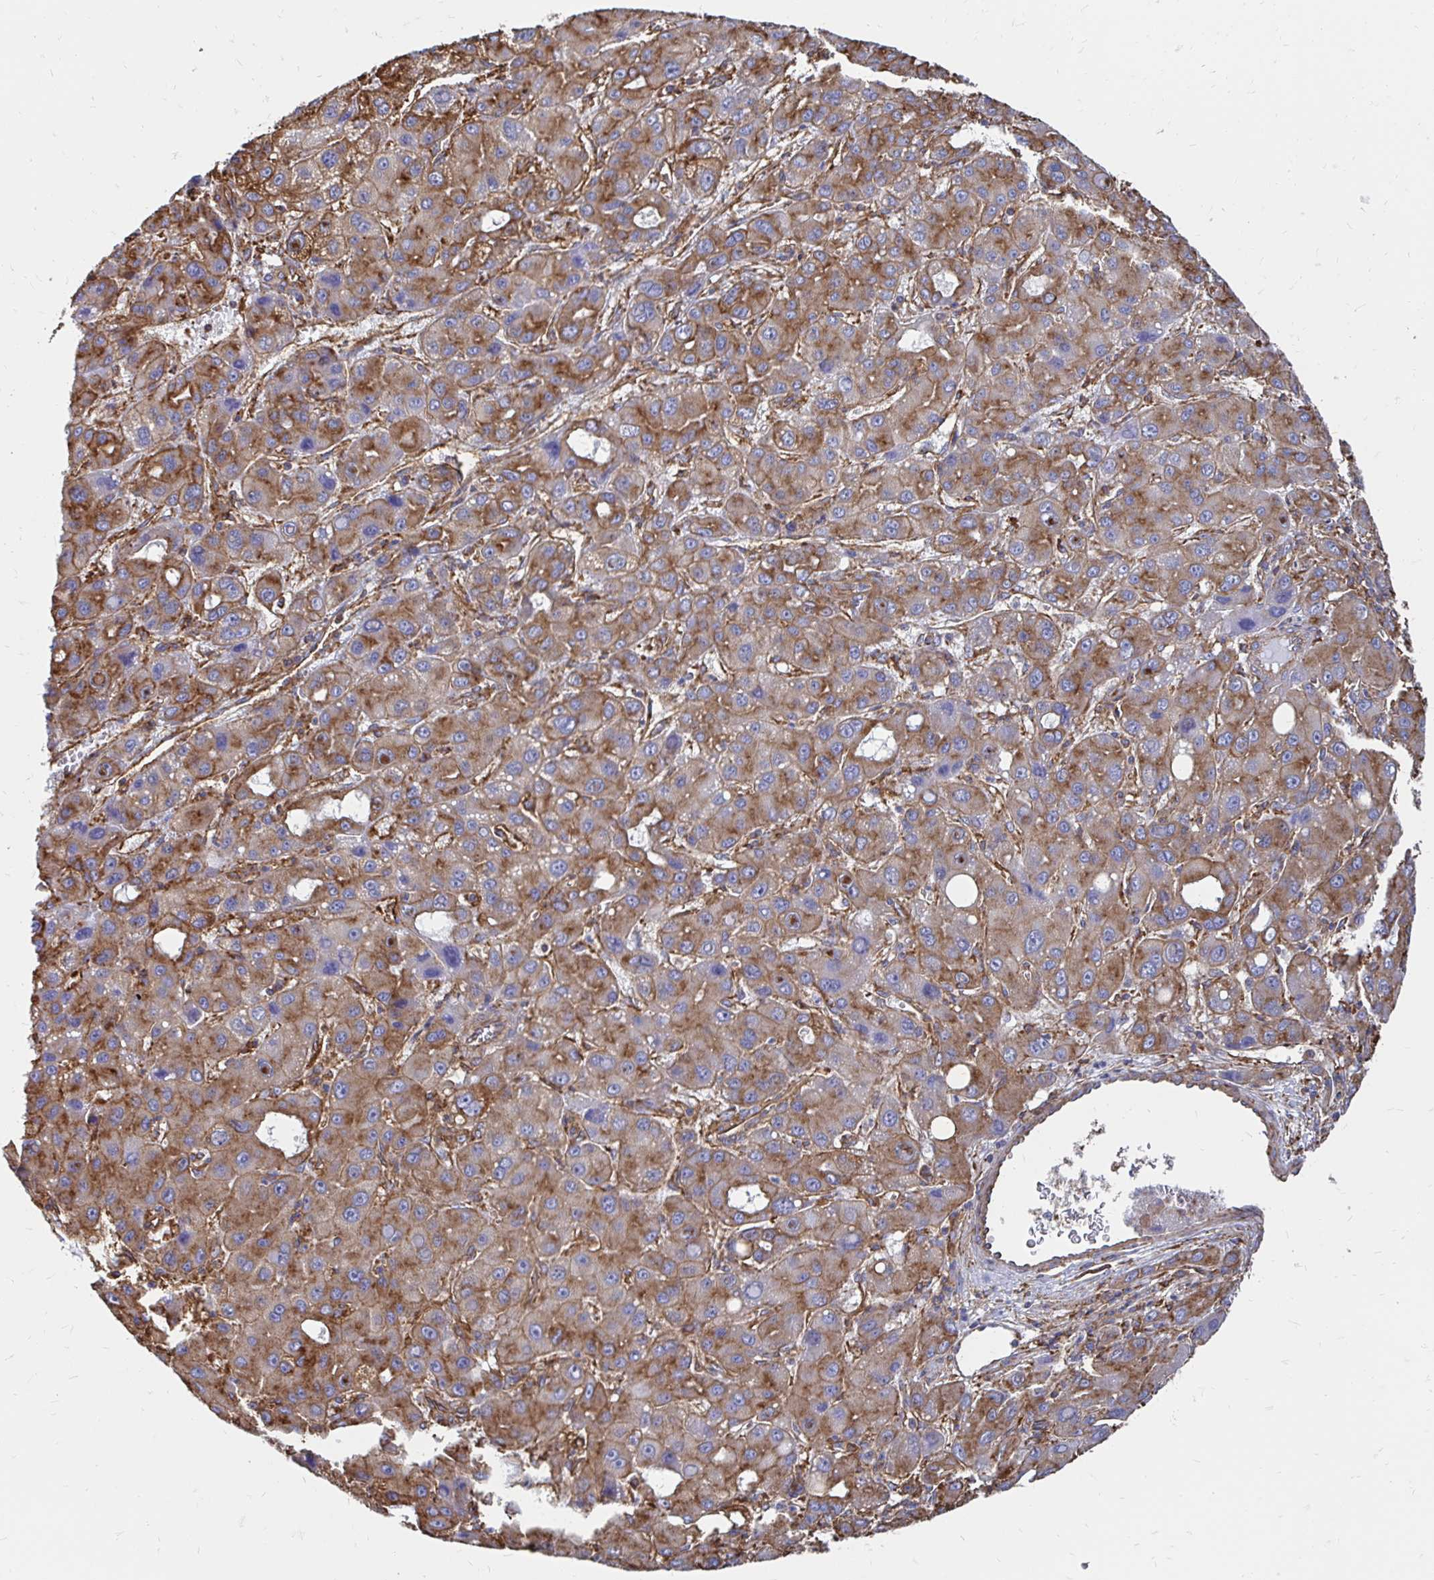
{"staining": {"intensity": "moderate", "quantity": ">75%", "location": "cytoplasmic/membranous"}, "tissue": "liver cancer", "cell_type": "Tumor cells", "image_type": "cancer", "snomed": [{"axis": "morphology", "description": "Carcinoma, Hepatocellular, NOS"}, {"axis": "topography", "description": "Liver"}], "caption": "Protein staining of liver cancer (hepatocellular carcinoma) tissue shows moderate cytoplasmic/membranous positivity in about >75% of tumor cells.", "gene": "CLTC", "patient": {"sex": "male", "age": 55}}